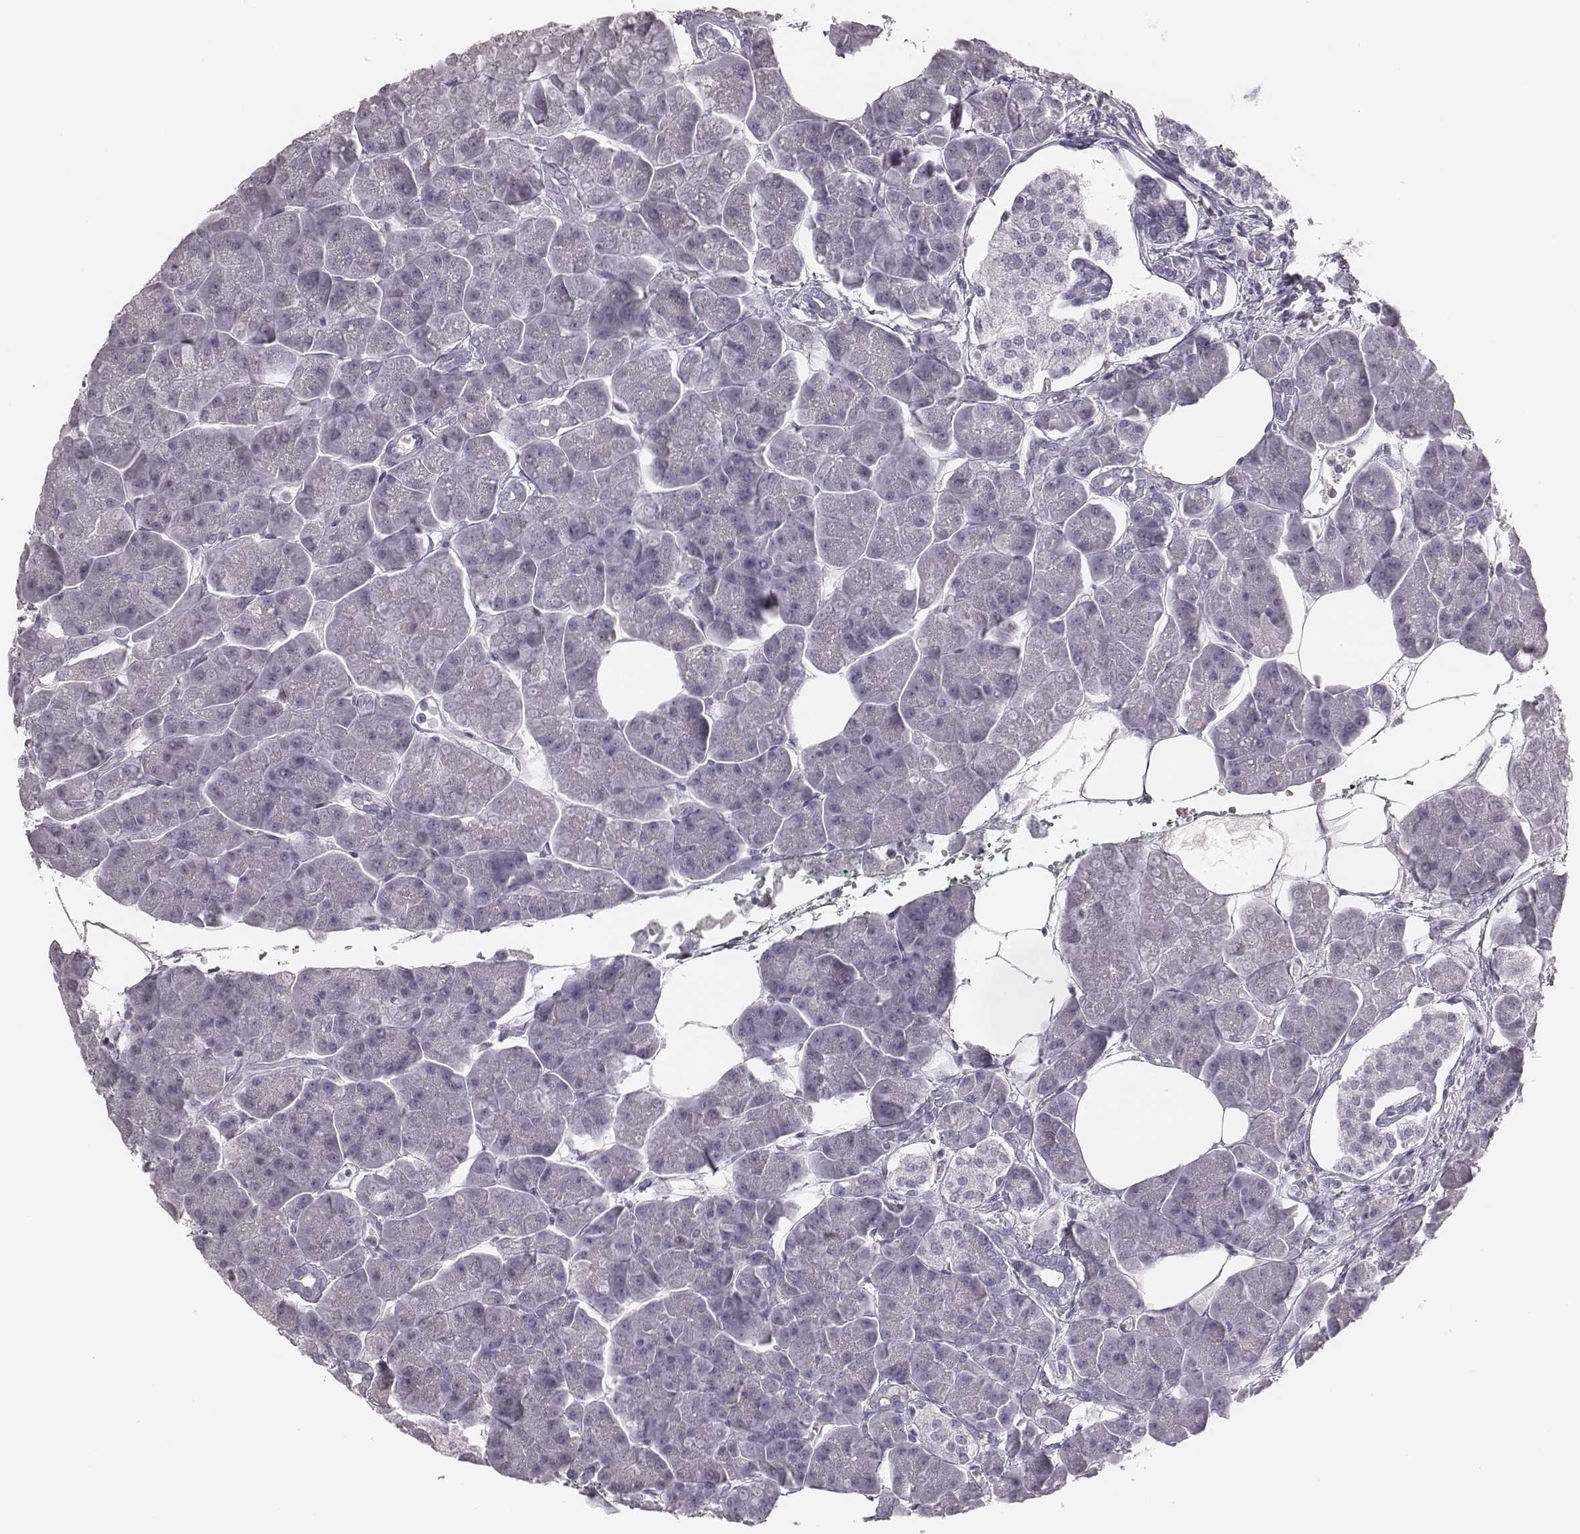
{"staining": {"intensity": "negative", "quantity": "none", "location": "none"}, "tissue": "pancreas", "cell_type": "Exocrine glandular cells", "image_type": "normal", "snomed": [{"axis": "morphology", "description": "Normal tissue, NOS"}, {"axis": "topography", "description": "Adipose tissue"}, {"axis": "topography", "description": "Pancreas"}, {"axis": "topography", "description": "Peripheral nerve tissue"}], "caption": "This is a photomicrograph of IHC staining of normal pancreas, which shows no staining in exocrine glandular cells.", "gene": "CSH1", "patient": {"sex": "female", "age": 58}}